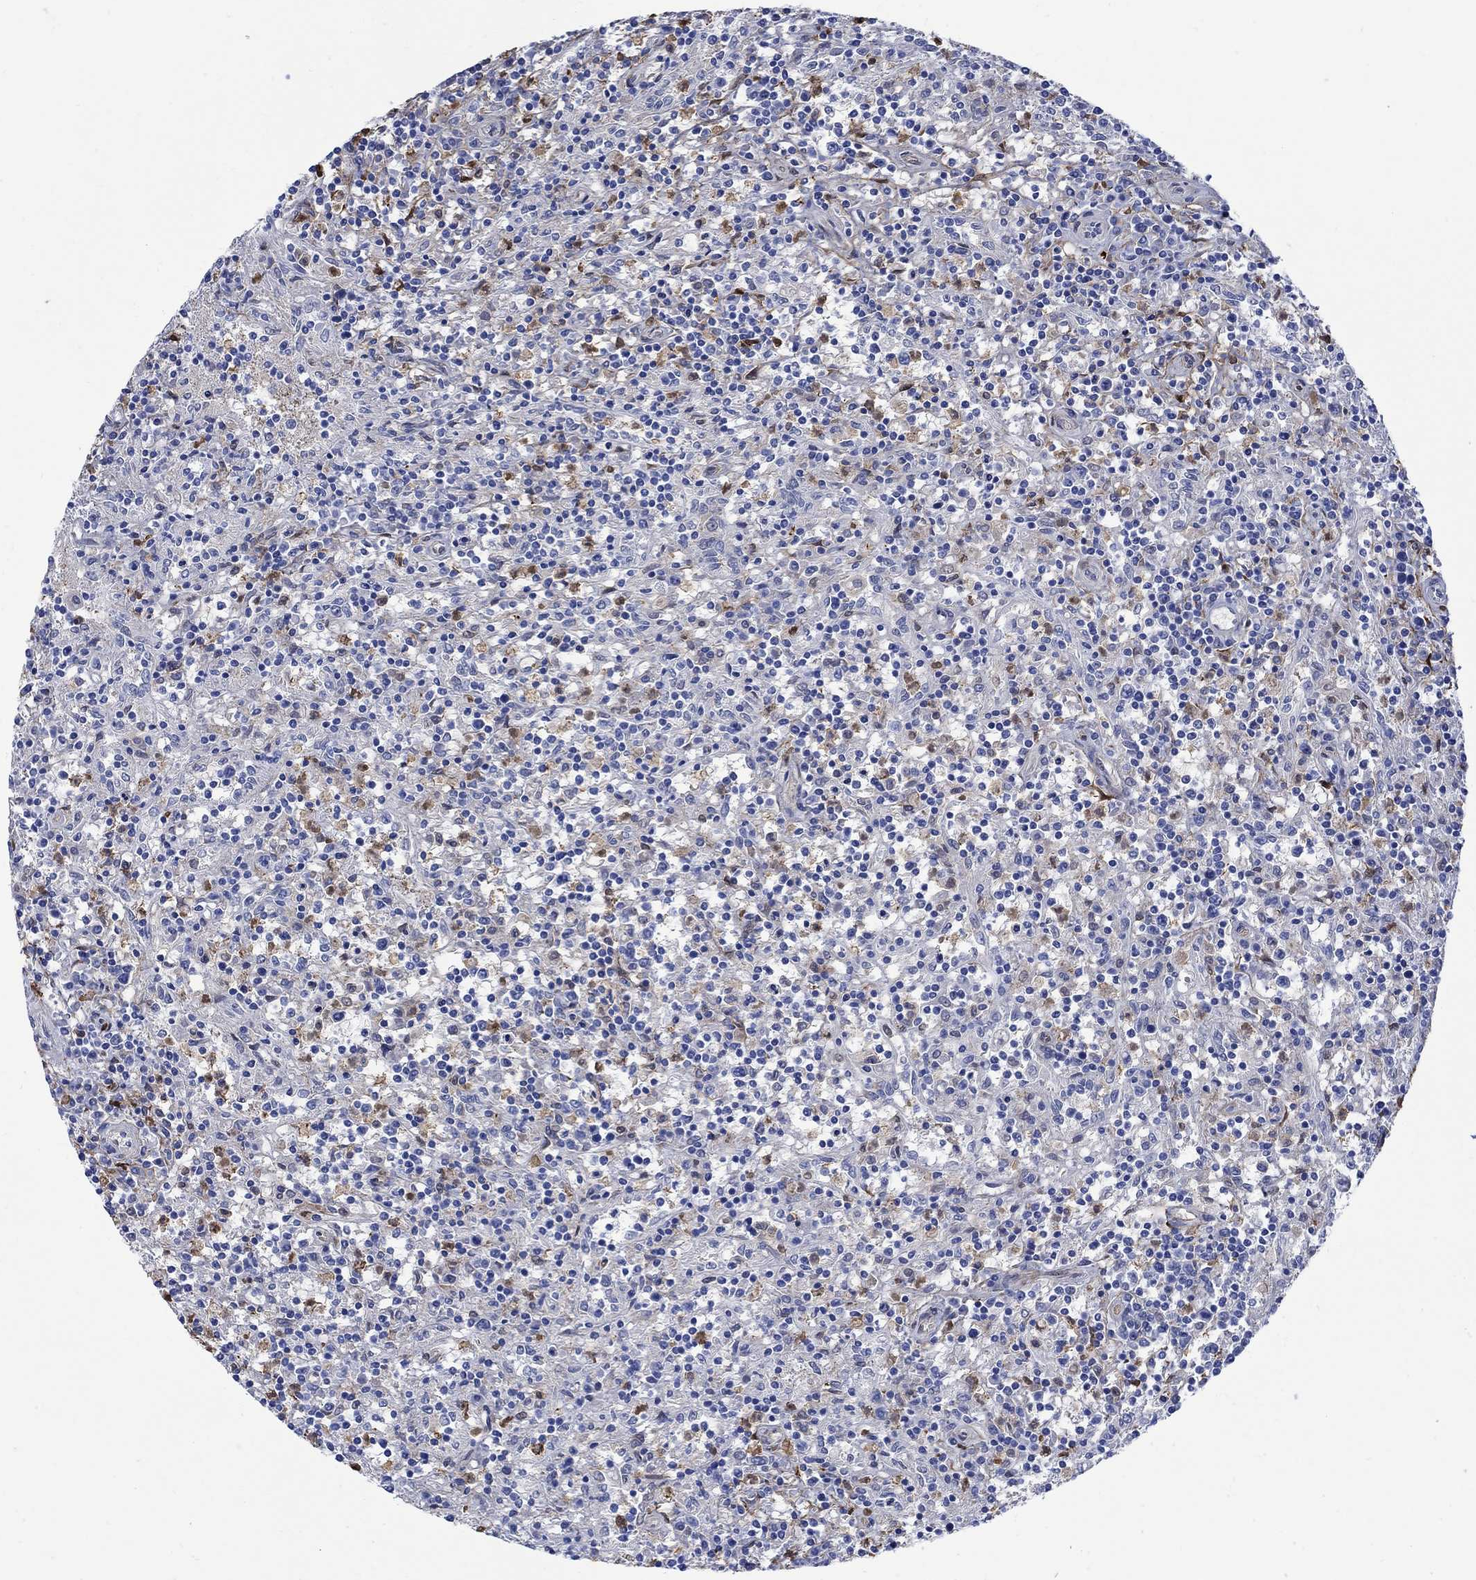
{"staining": {"intensity": "negative", "quantity": "none", "location": "none"}, "tissue": "lymphoma", "cell_type": "Tumor cells", "image_type": "cancer", "snomed": [{"axis": "morphology", "description": "Malignant lymphoma, non-Hodgkin's type, Low grade"}, {"axis": "topography", "description": "Spleen"}], "caption": "This is an immunohistochemistry micrograph of lymphoma. There is no staining in tumor cells.", "gene": "TGM2", "patient": {"sex": "male", "age": 62}}